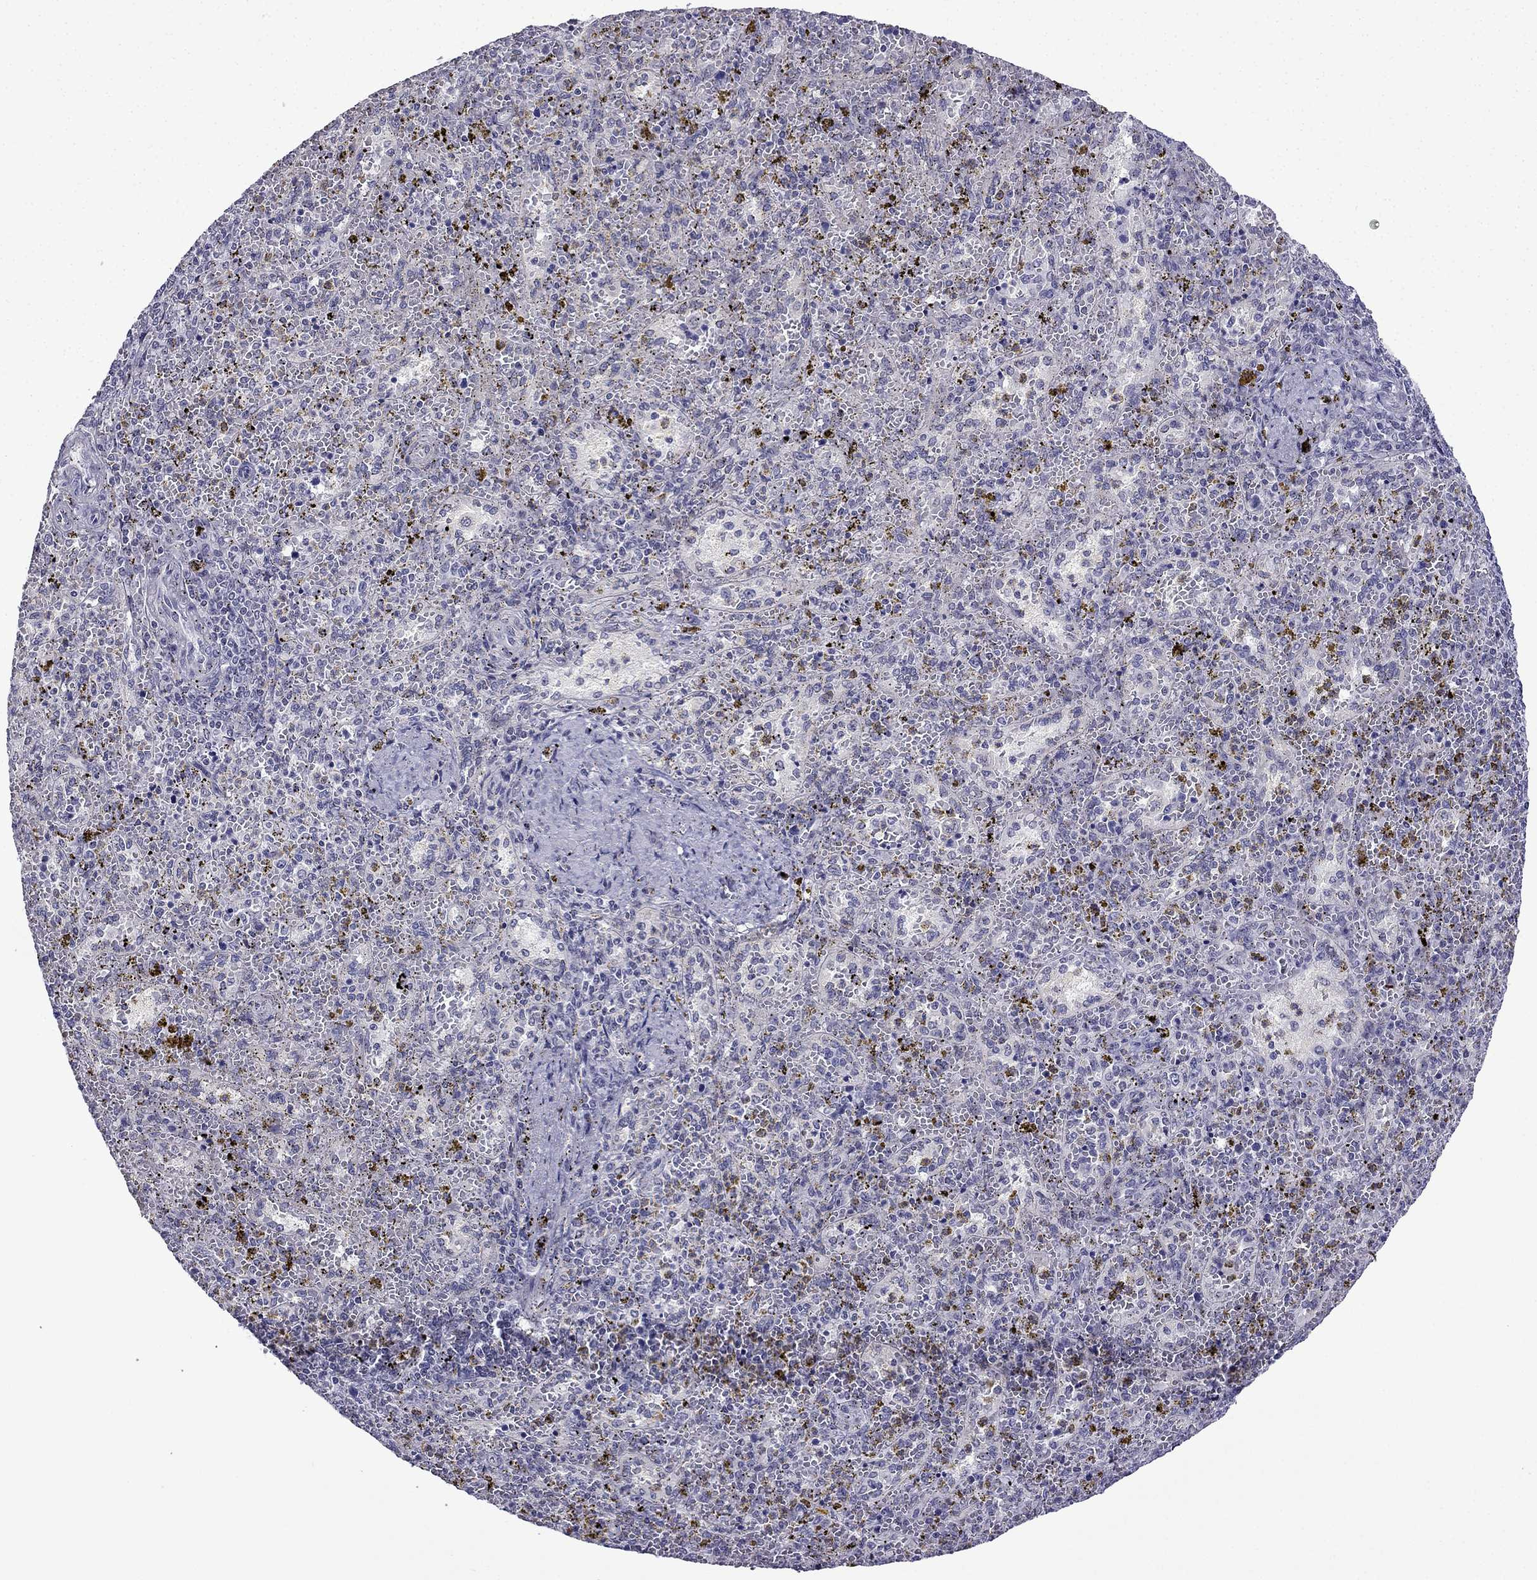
{"staining": {"intensity": "negative", "quantity": "none", "location": "none"}, "tissue": "spleen", "cell_type": "Cells in red pulp", "image_type": "normal", "snomed": [{"axis": "morphology", "description": "Normal tissue, NOS"}, {"axis": "topography", "description": "Spleen"}], "caption": "This is an IHC micrograph of unremarkable human spleen. There is no staining in cells in red pulp.", "gene": "POM121L12", "patient": {"sex": "female", "age": 50}}